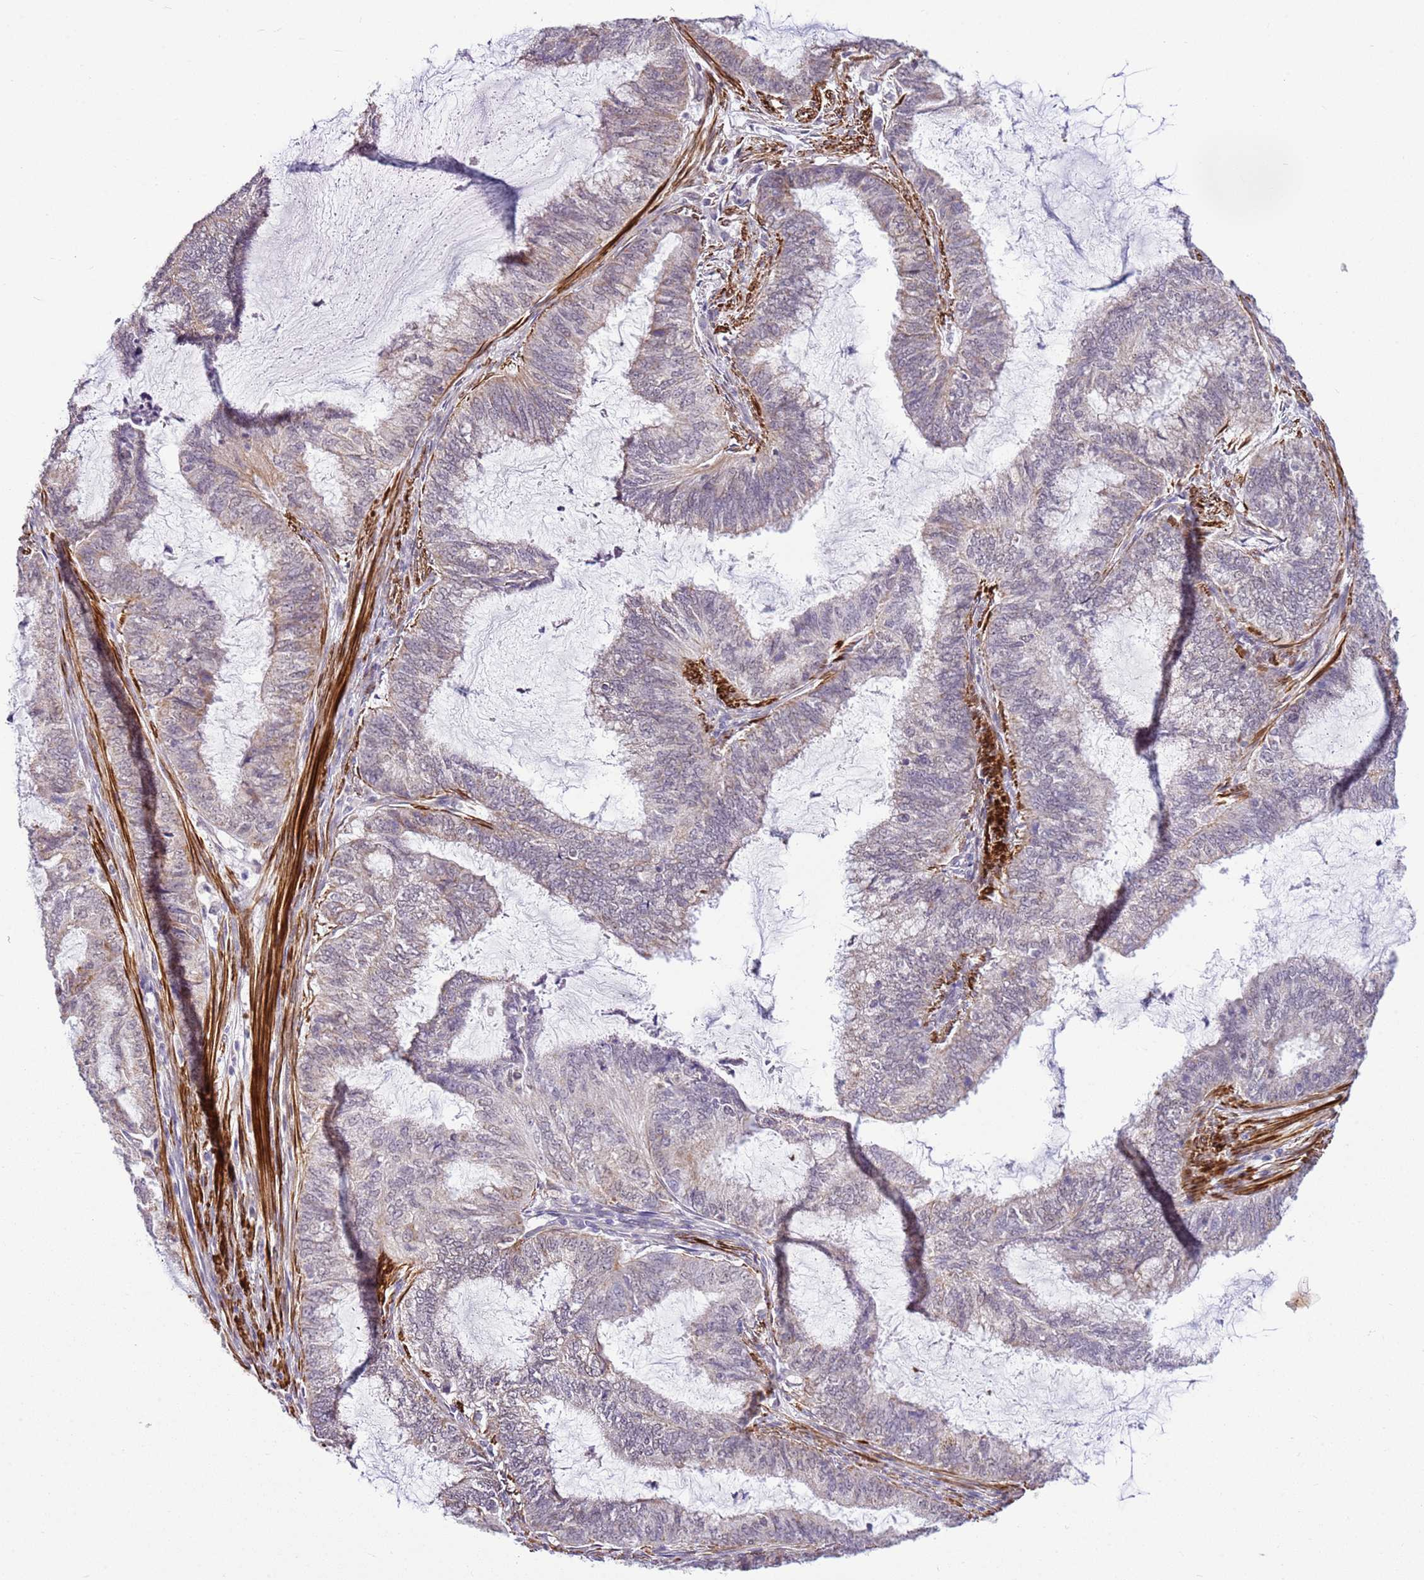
{"staining": {"intensity": "weak", "quantity": "25%-75%", "location": "cytoplasmic/membranous,nuclear"}, "tissue": "endometrial cancer", "cell_type": "Tumor cells", "image_type": "cancer", "snomed": [{"axis": "morphology", "description": "Adenocarcinoma, NOS"}, {"axis": "topography", "description": "Endometrium"}], "caption": "High-magnification brightfield microscopy of endometrial adenocarcinoma stained with DAB (3,3'-diaminobenzidine) (brown) and counterstained with hematoxylin (blue). tumor cells exhibit weak cytoplasmic/membranous and nuclear positivity is appreciated in approximately25%-75% of cells.", "gene": "SMIM4", "patient": {"sex": "female", "age": 51}}